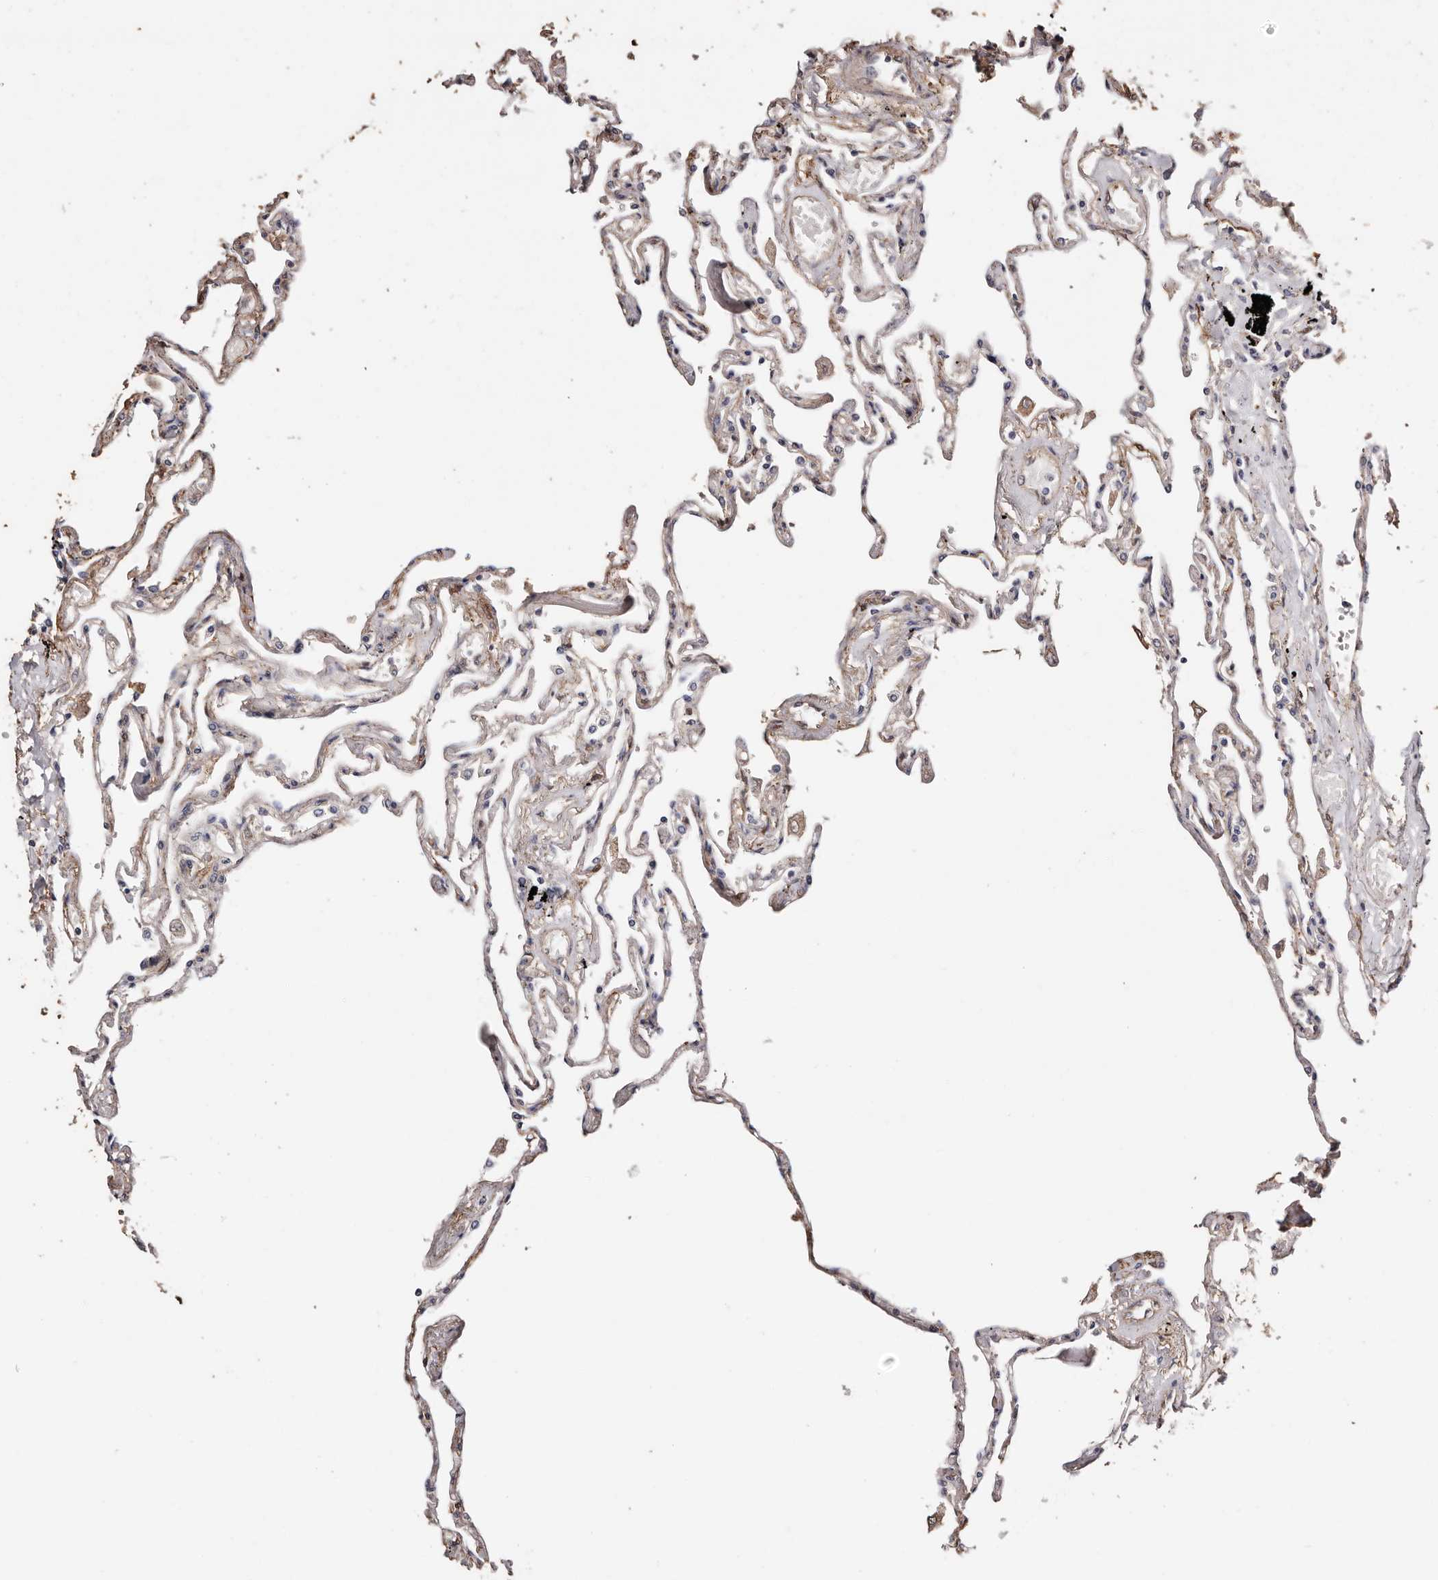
{"staining": {"intensity": "negative", "quantity": "none", "location": "none"}, "tissue": "lung", "cell_type": "Alveolar cells", "image_type": "normal", "snomed": [{"axis": "morphology", "description": "Normal tissue, NOS"}, {"axis": "topography", "description": "Lung"}], "caption": "Protein analysis of unremarkable lung shows no significant staining in alveolar cells. Brightfield microscopy of immunohistochemistry (IHC) stained with DAB (3,3'-diaminobenzidine) (brown) and hematoxylin (blue), captured at high magnification.", "gene": "TGM2", "patient": {"sex": "female", "age": 67}}